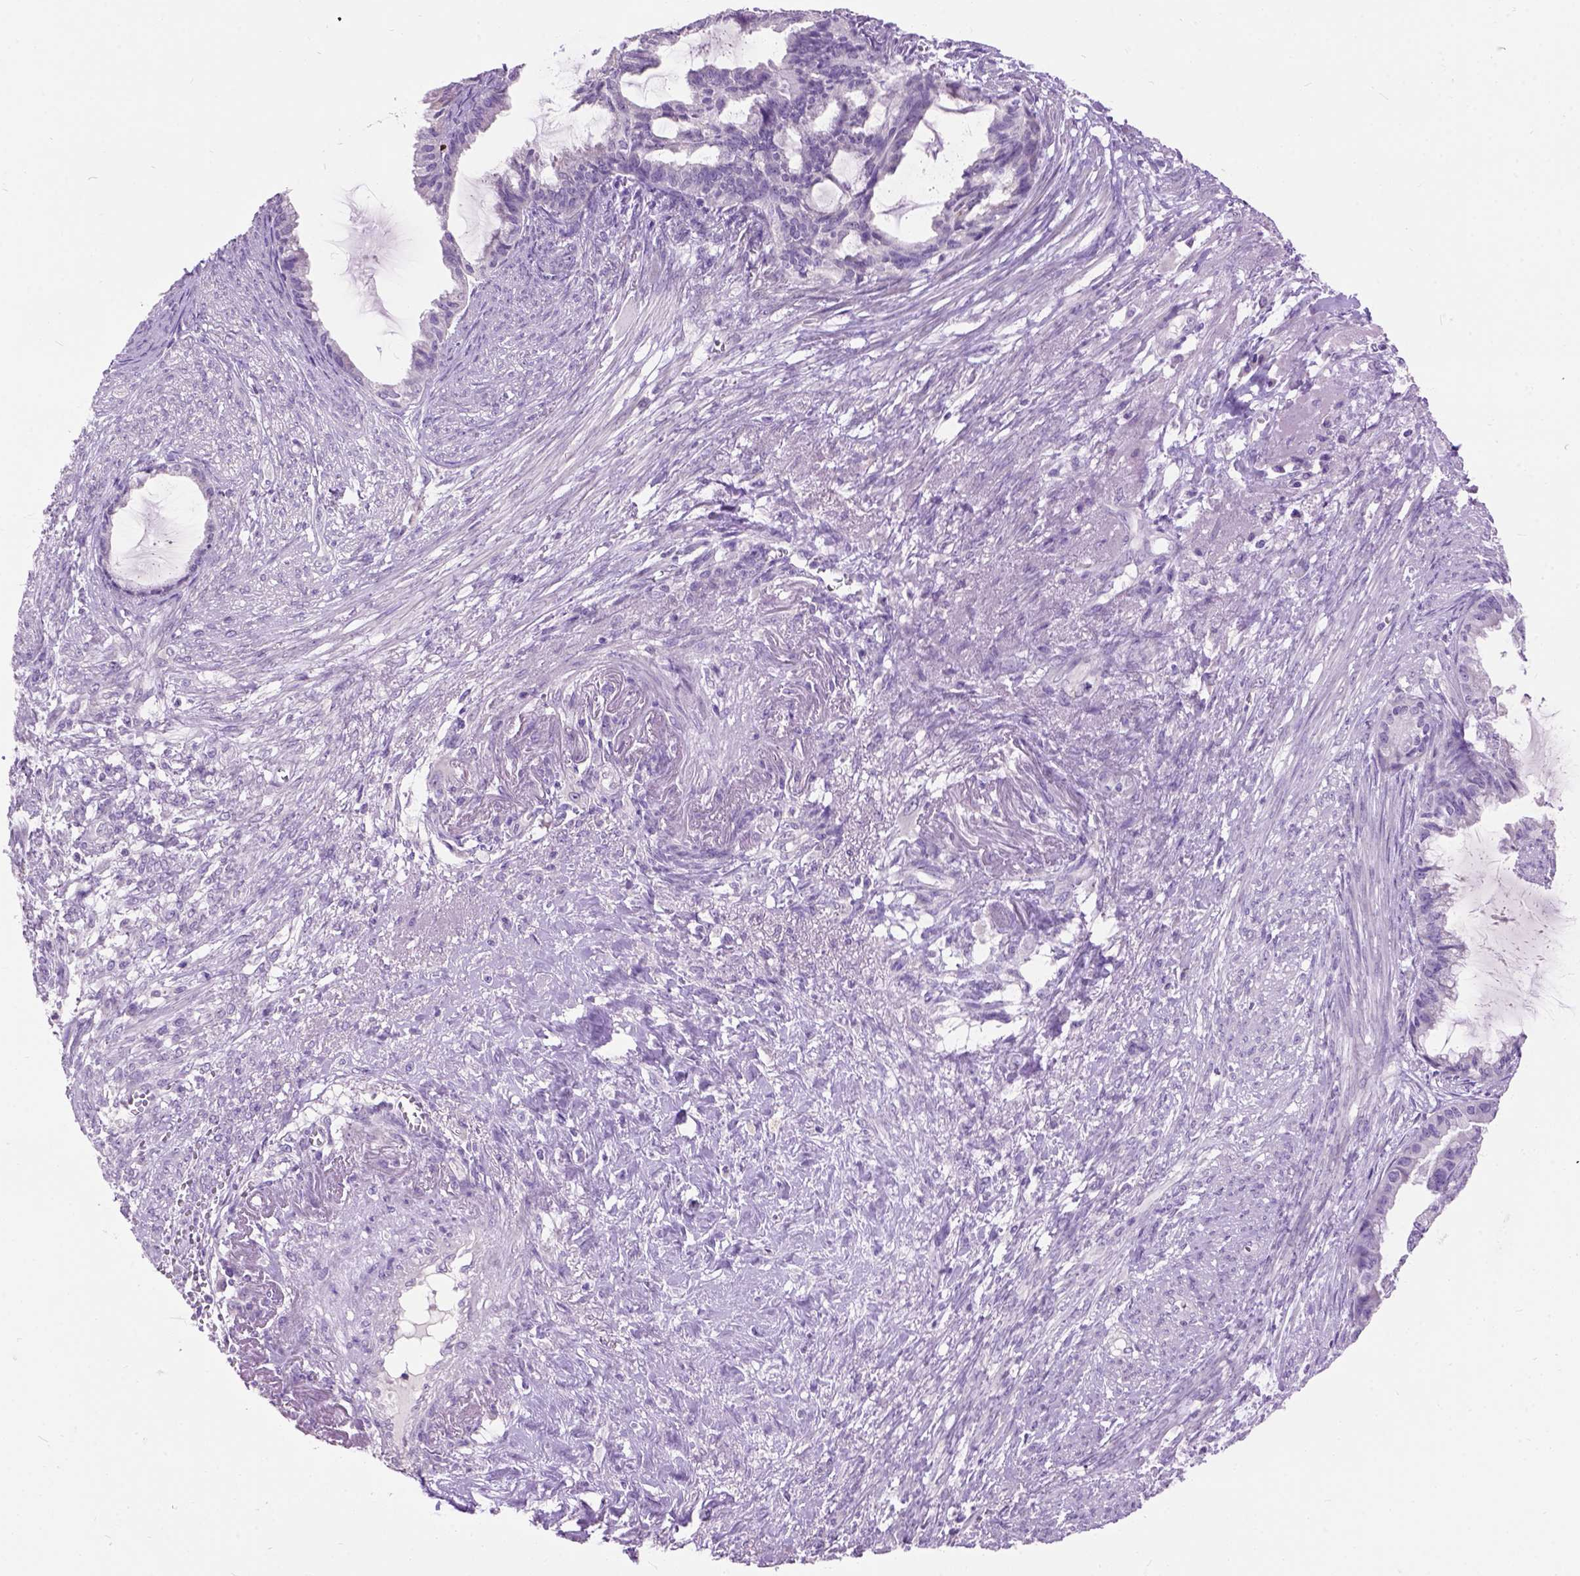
{"staining": {"intensity": "negative", "quantity": "none", "location": "none"}, "tissue": "endometrial cancer", "cell_type": "Tumor cells", "image_type": "cancer", "snomed": [{"axis": "morphology", "description": "Adenocarcinoma, NOS"}, {"axis": "topography", "description": "Endometrium"}], "caption": "Immunohistochemical staining of endometrial adenocarcinoma shows no significant expression in tumor cells. Nuclei are stained in blue.", "gene": "MAPT", "patient": {"sex": "female", "age": 86}}